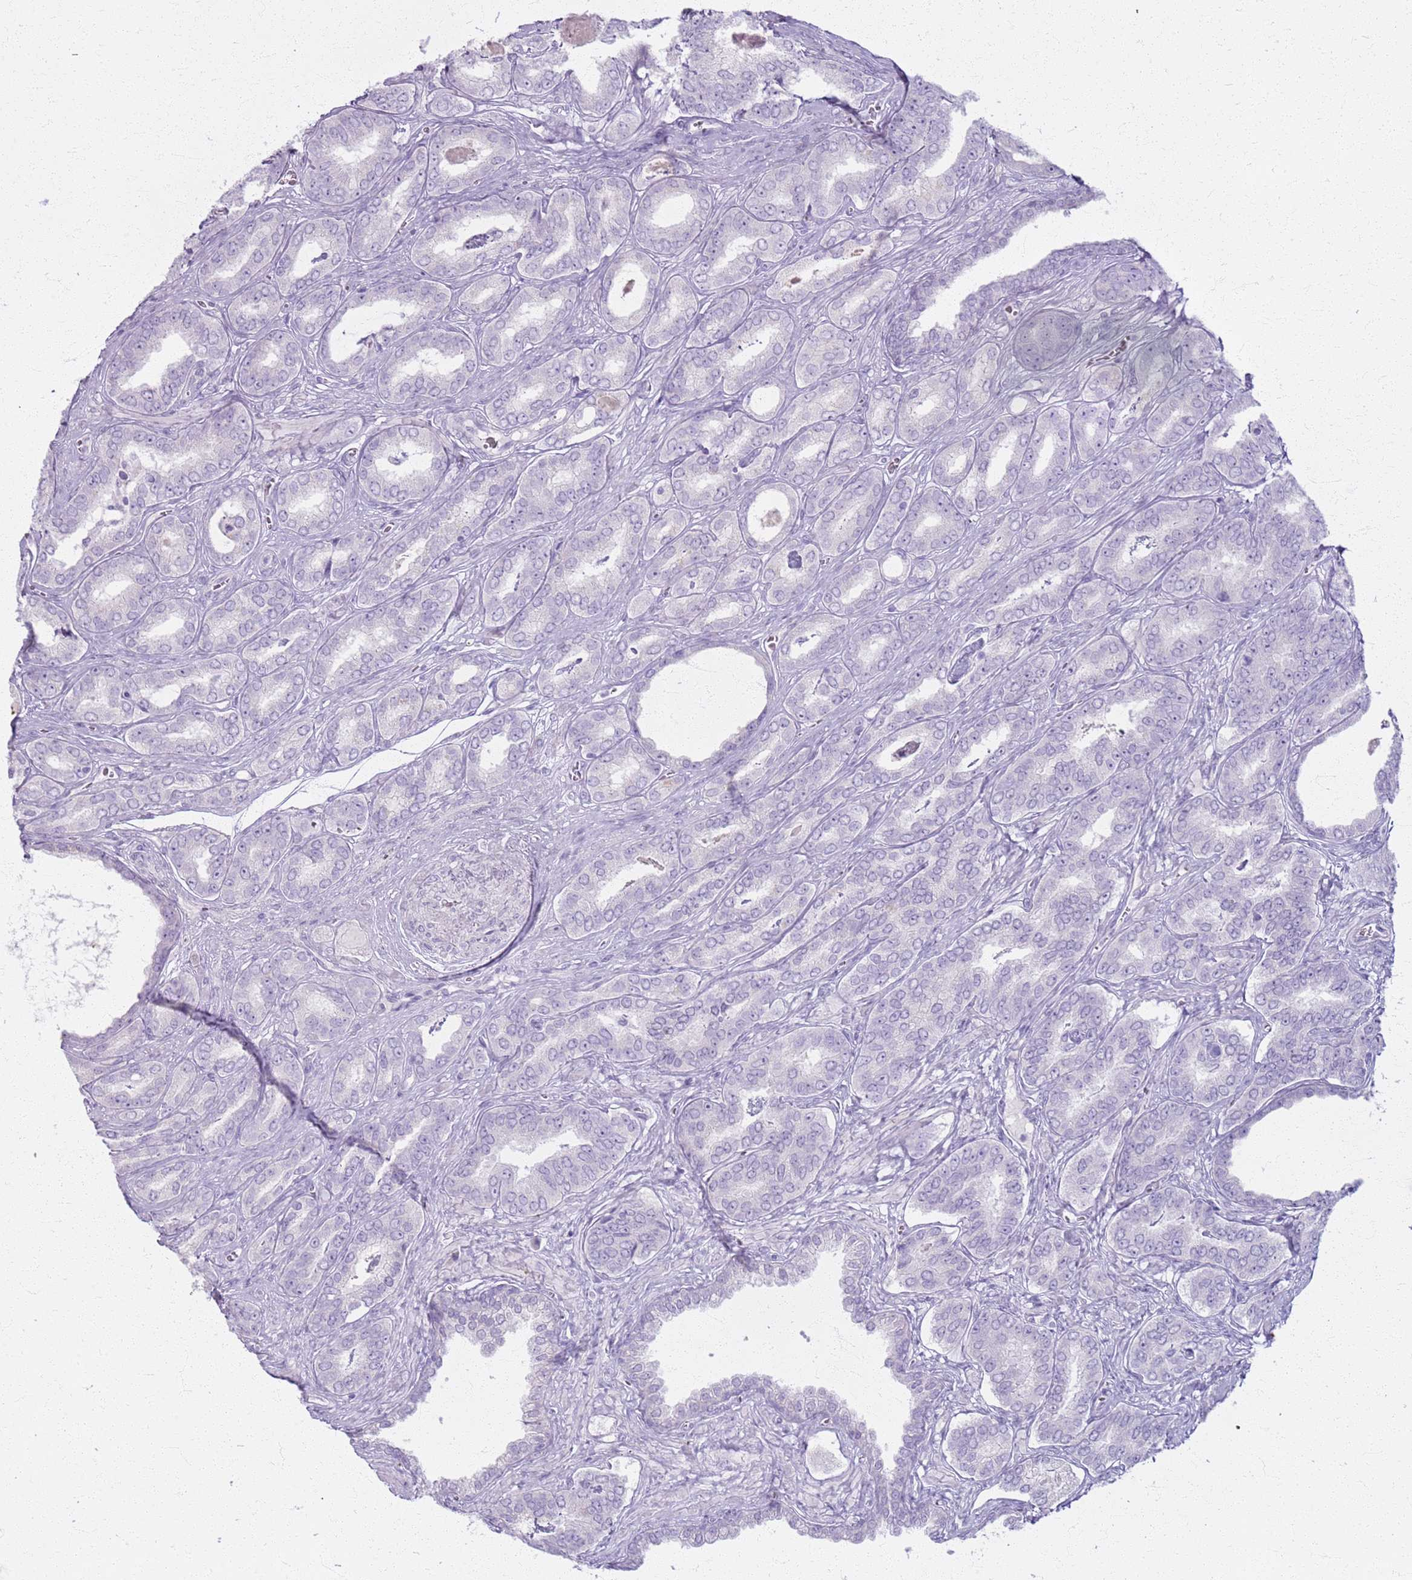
{"staining": {"intensity": "negative", "quantity": "none", "location": "none"}, "tissue": "prostate cancer", "cell_type": "Tumor cells", "image_type": "cancer", "snomed": [{"axis": "morphology", "description": "Adenocarcinoma, High grade"}, {"axis": "topography", "description": "Prostate"}], "caption": "This is an IHC photomicrograph of human prostate high-grade adenocarcinoma. There is no positivity in tumor cells.", "gene": "CSRP3", "patient": {"sex": "male", "age": 72}}